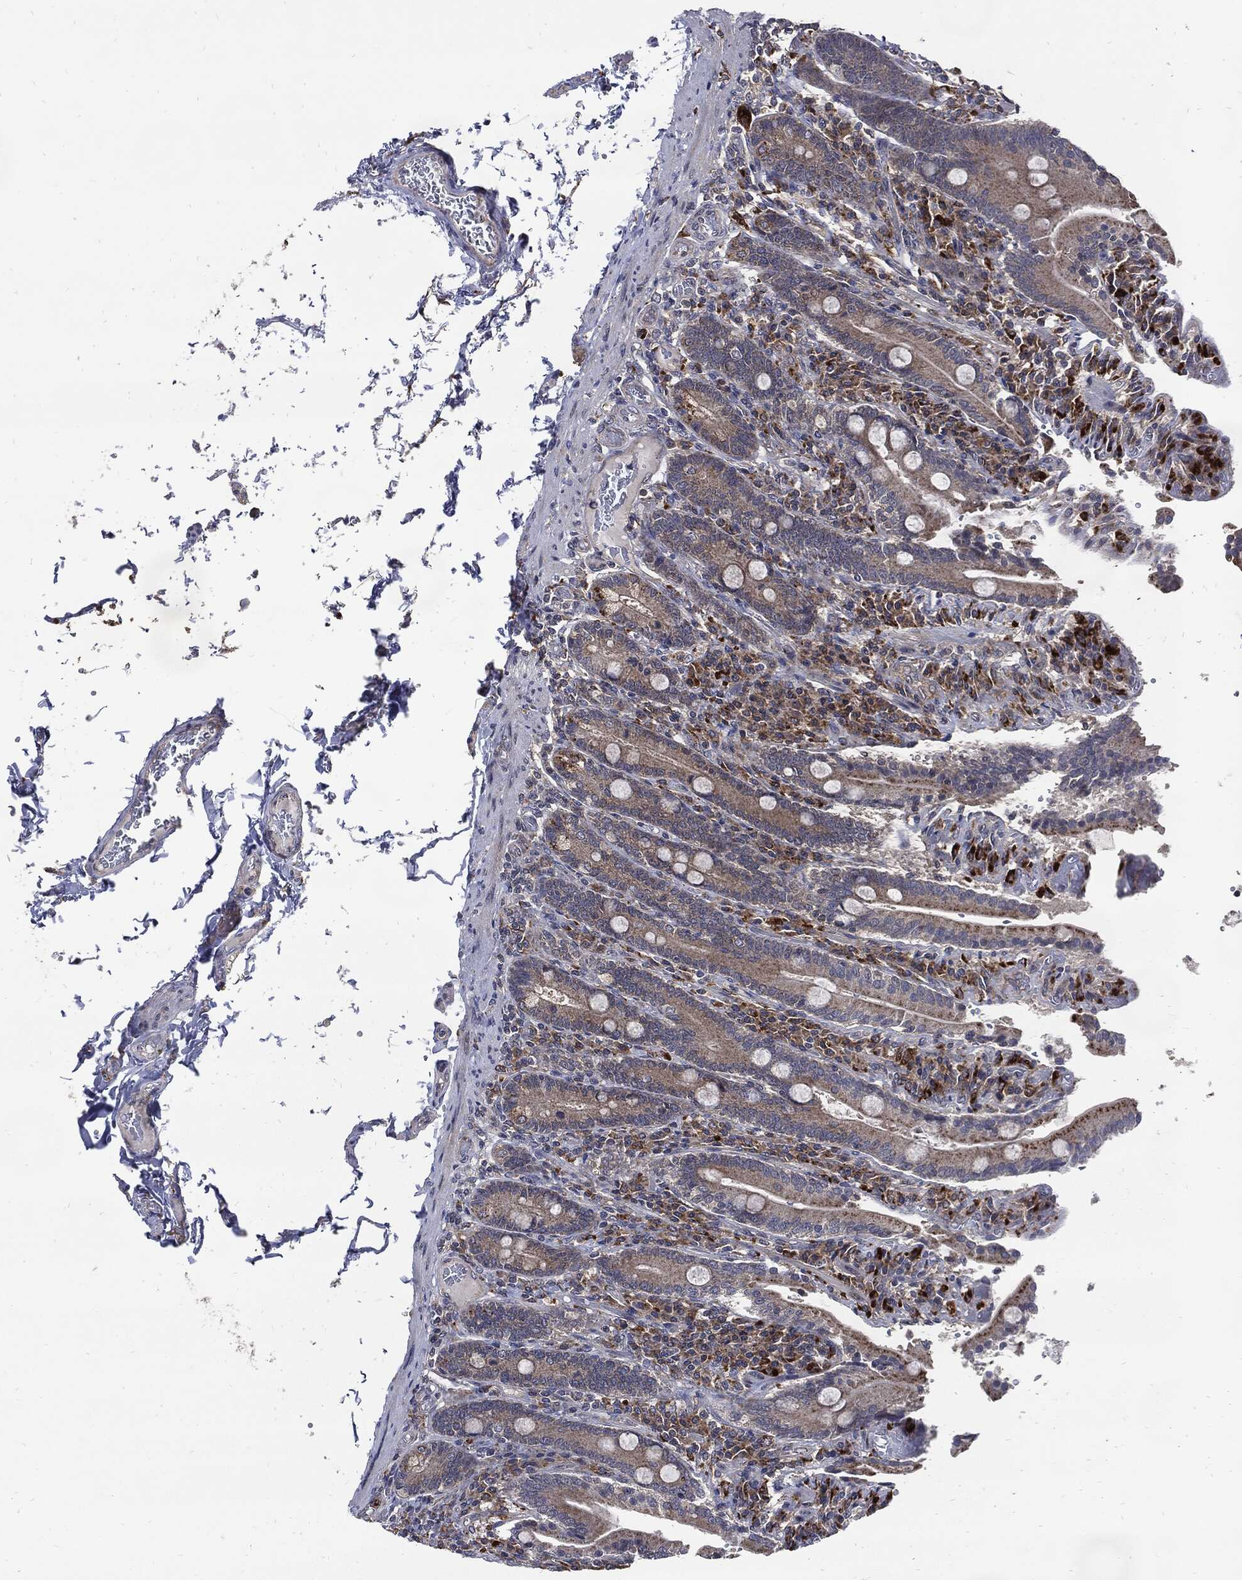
{"staining": {"intensity": "moderate", "quantity": "25%-75%", "location": "cytoplasmic/membranous"}, "tissue": "duodenum", "cell_type": "Glandular cells", "image_type": "normal", "snomed": [{"axis": "morphology", "description": "Normal tissue, NOS"}, {"axis": "topography", "description": "Duodenum"}], "caption": "Immunohistochemical staining of normal human duodenum exhibits medium levels of moderate cytoplasmic/membranous positivity in about 25%-75% of glandular cells. (Brightfield microscopy of DAB IHC at high magnification).", "gene": "SLC31A2", "patient": {"sex": "female", "age": 62}}